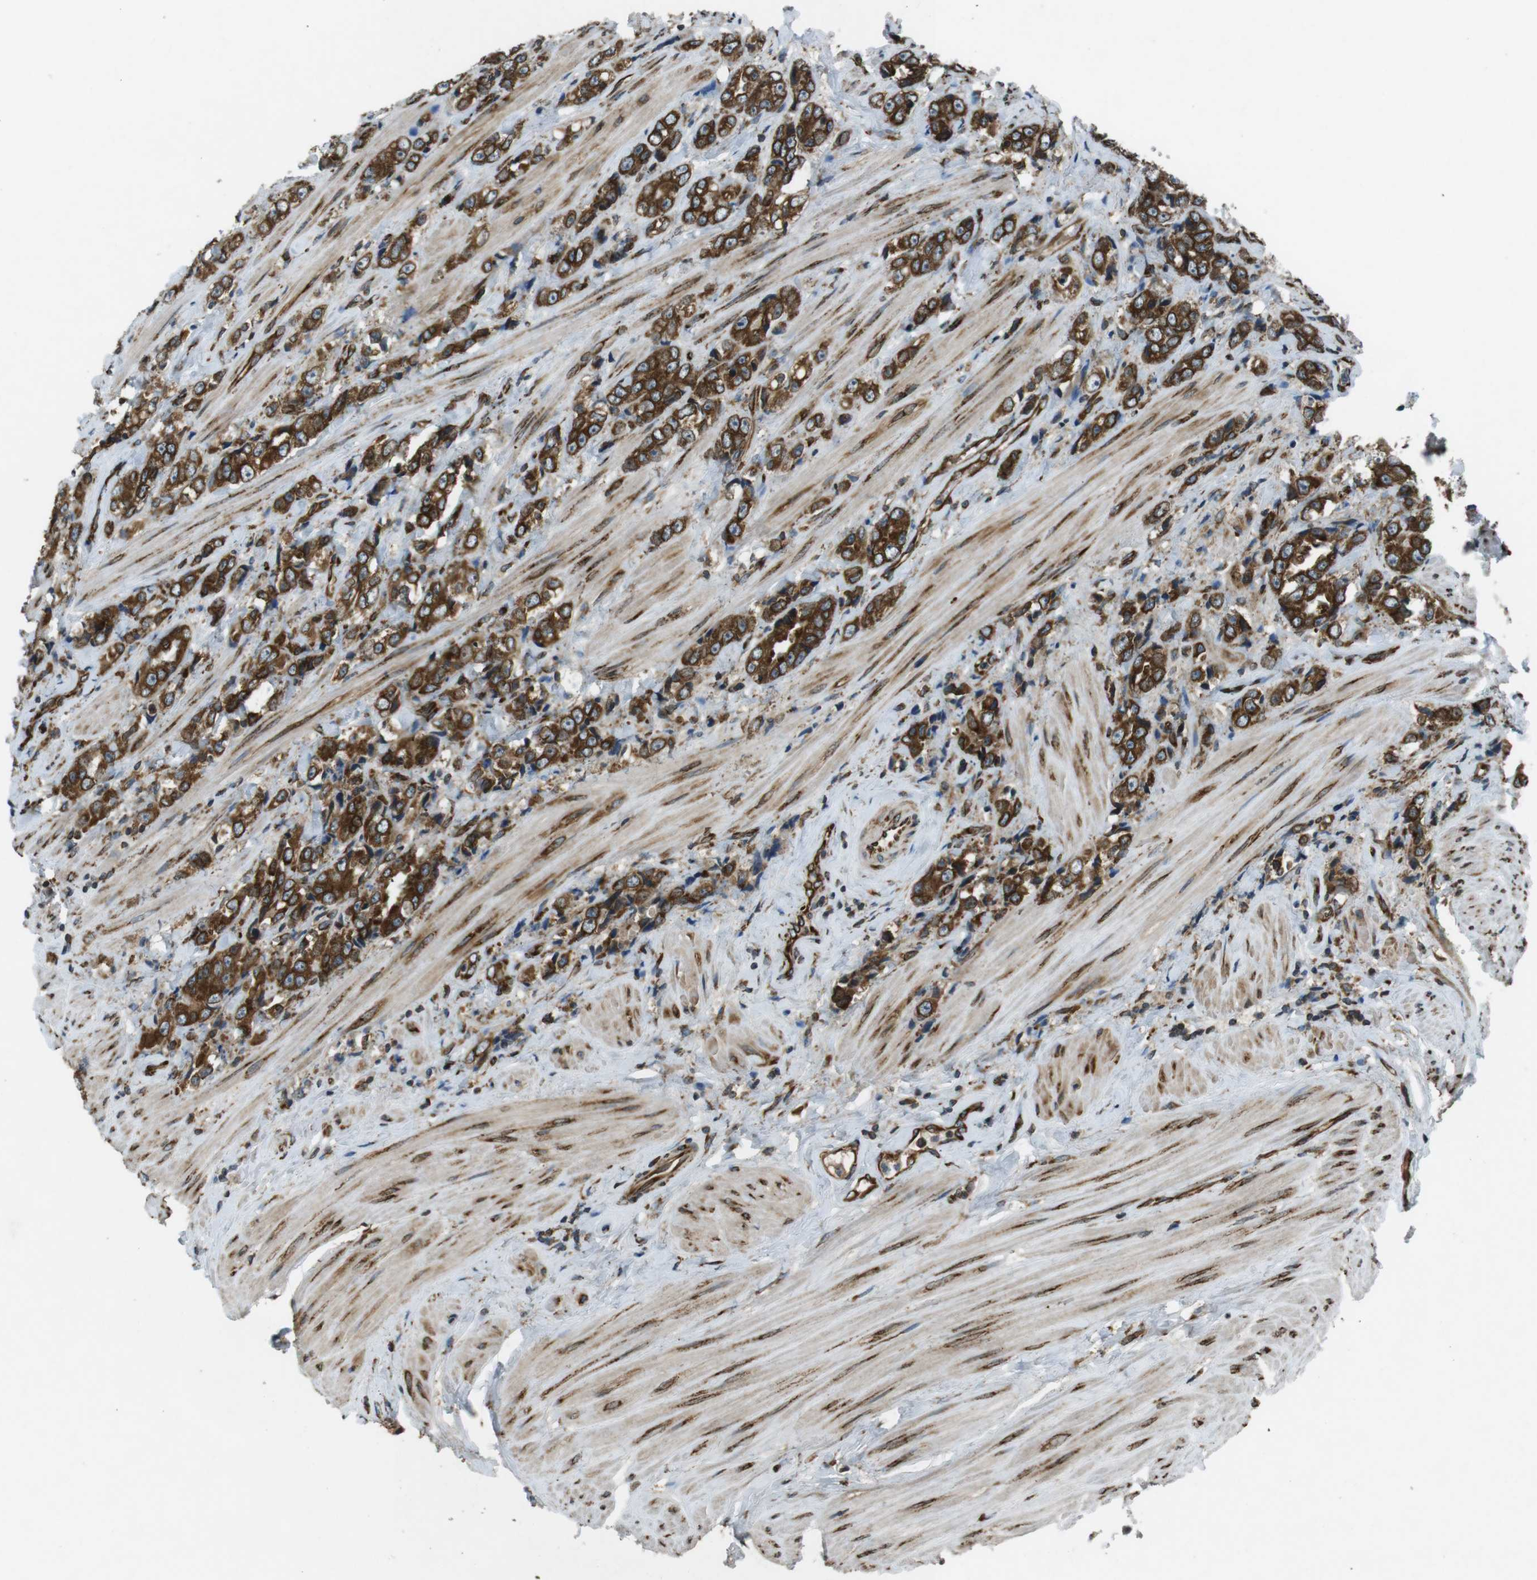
{"staining": {"intensity": "strong", "quantity": ">75%", "location": "cytoplasmic/membranous"}, "tissue": "prostate cancer", "cell_type": "Tumor cells", "image_type": "cancer", "snomed": [{"axis": "morphology", "description": "Adenocarcinoma, High grade"}, {"axis": "topography", "description": "Prostate"}], "caption": "Prostate cancer was stained to show a protein in brown. There is high levels of strong cytoplasmic/membranous positivity in approximately >75% of tumor cells.", "gene": "KTN1", "patient": {"sex": "male", "age": 61}}